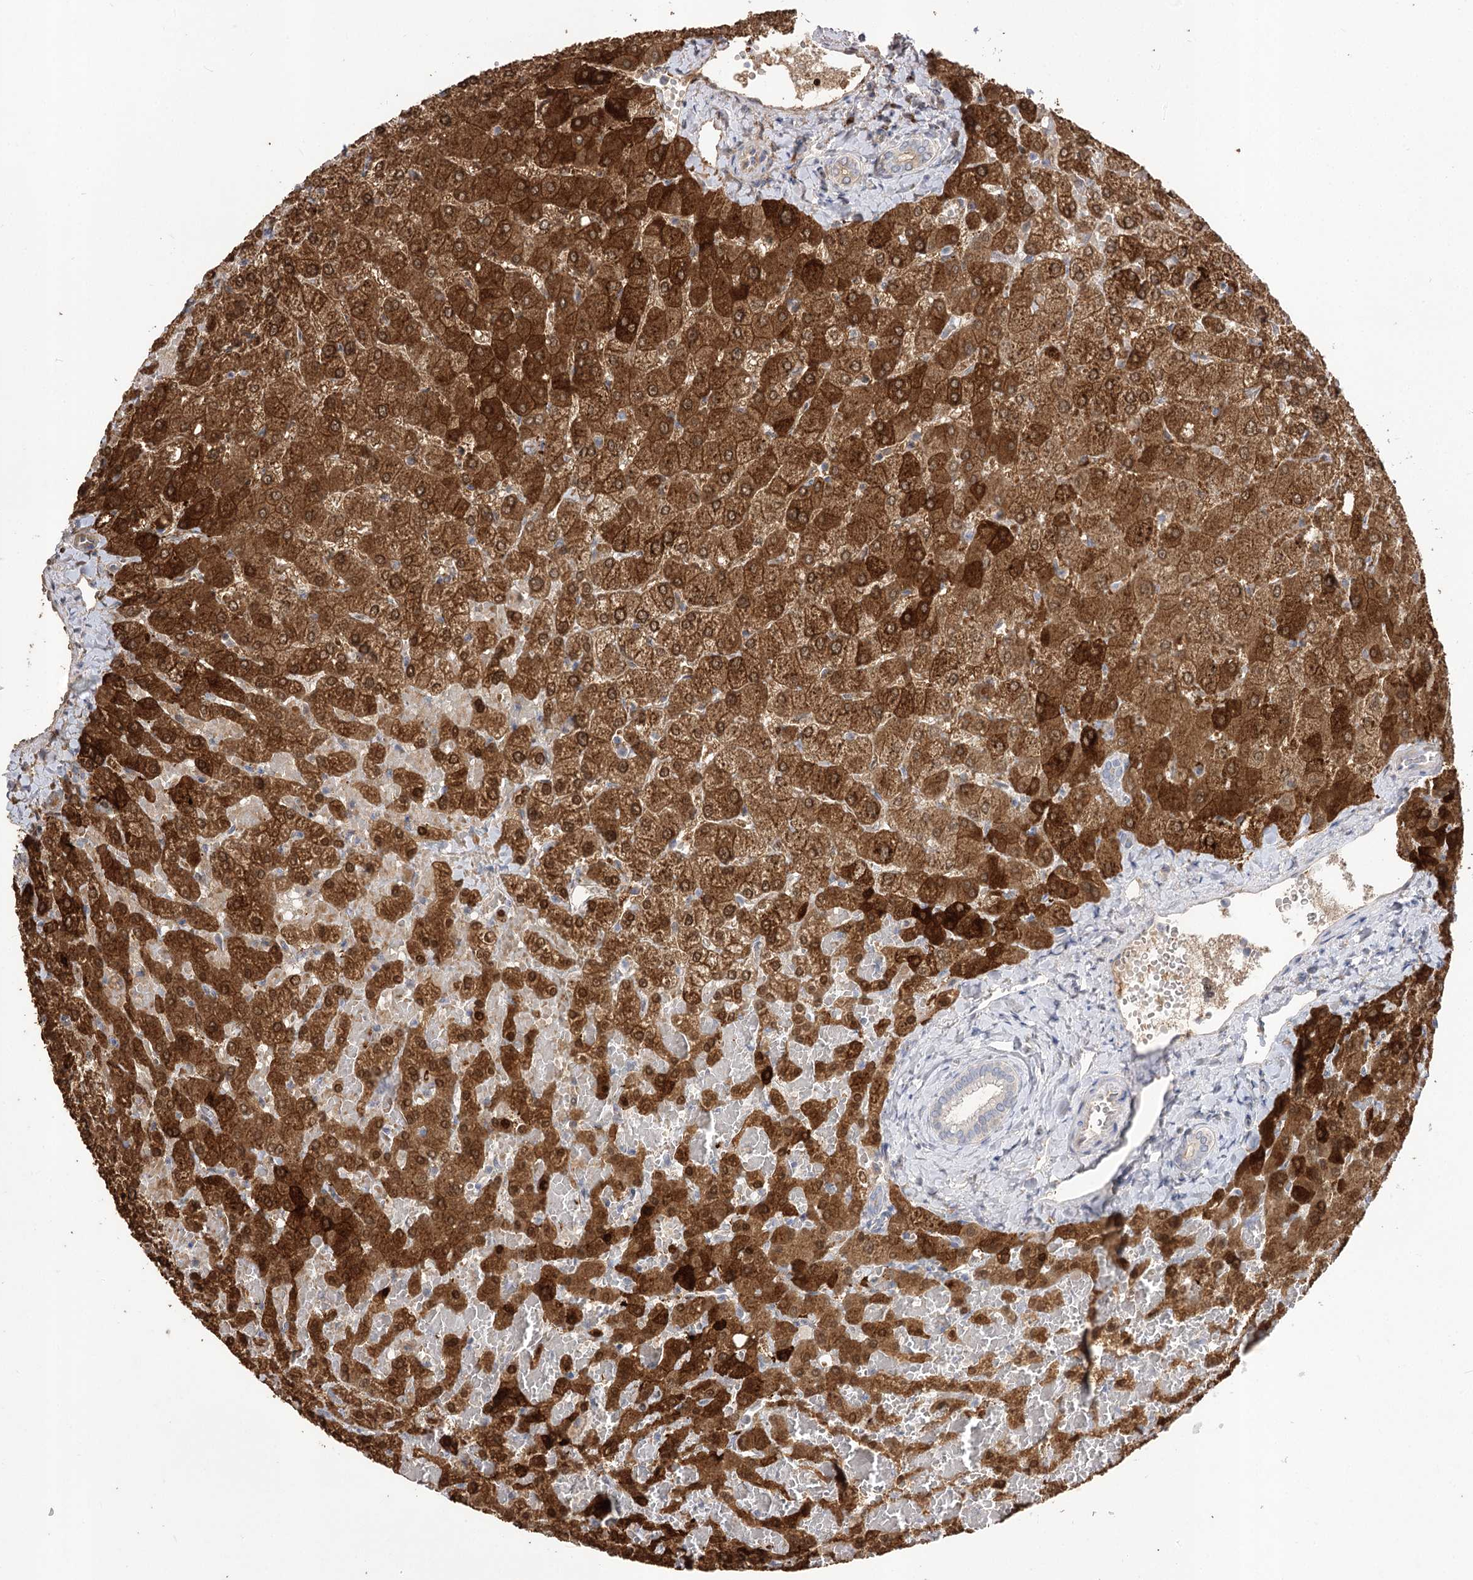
{"staining": {"intensity": "negative", "quantity": "none", "location": "none"}, "tissue": "liver", "cell_type": "Cholangiocytes", "image_type": "normal", "snomed": [{"axis": "morphology", "description": "Normal tissue, NOS"}, {"axis": "topography", "description": "Liver"}], "caption": "Liver stained for a protein using immunohistochemistry (IHC) shows no expression cholangiocytes.", "gene": "R3HDM2", "patient": {"sex": "female", "age": 54}}